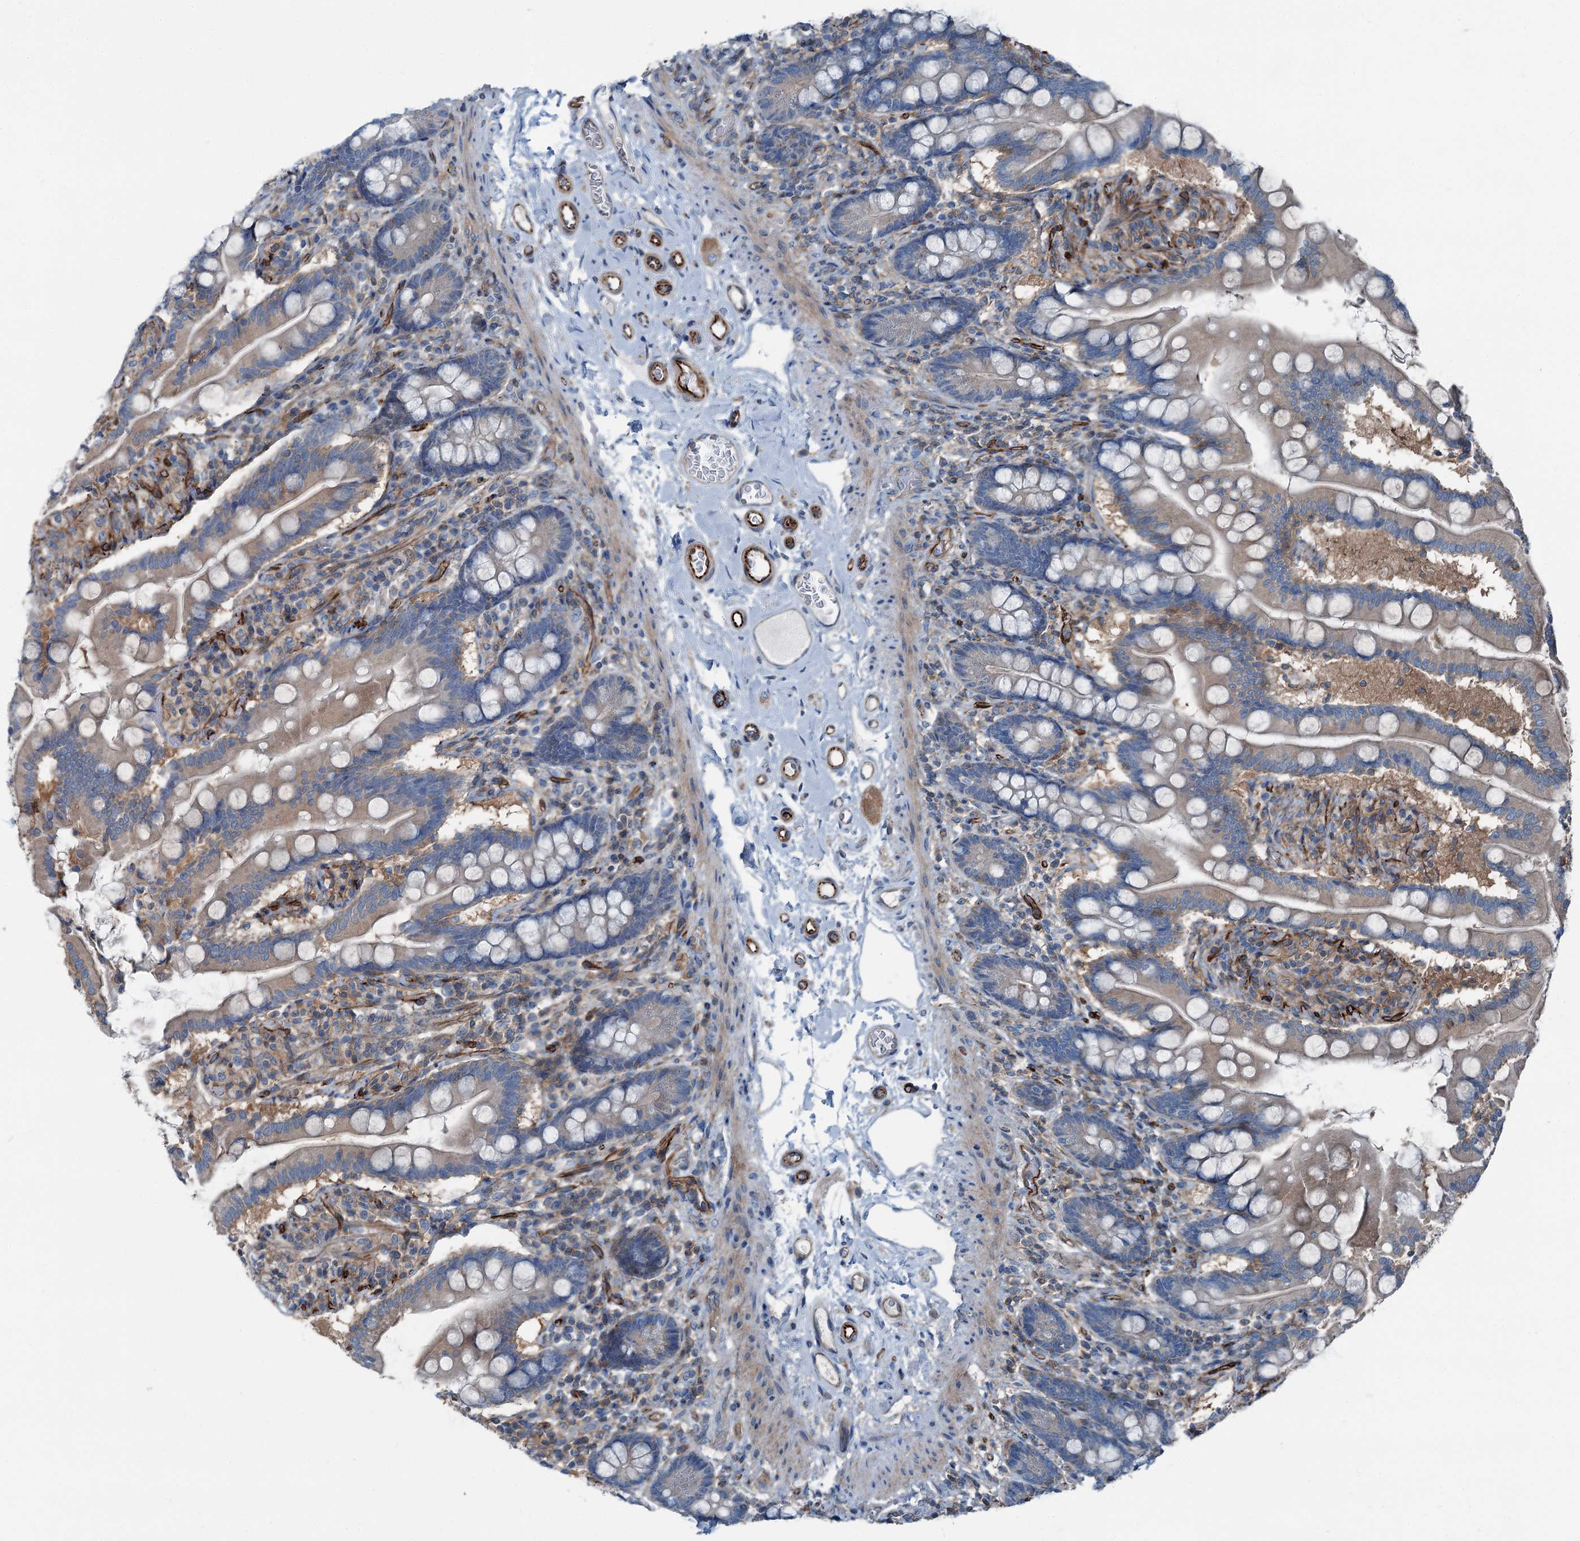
{"staining": {"intensity": "moderate", "quantity": "25%-75%", "location": "cytoplasmic/membranous"}, "tissue": "small intestine", "cell_type": "Glandular cells", "image_type": "normal", "snomed": [{"axis": "morphology", "description": "Normal tissue, NOS"}, {"axis": "topography", "description": "Small intestine"}], "caption": "Immunohistochemistry (IHC) of benign small intestine displays medium levels of moderate cytoplasmic/membranous staining in about 25%-75% of glandular cells.", "gene": "AXL", "patient": {"sex": "female", "age": 64}}